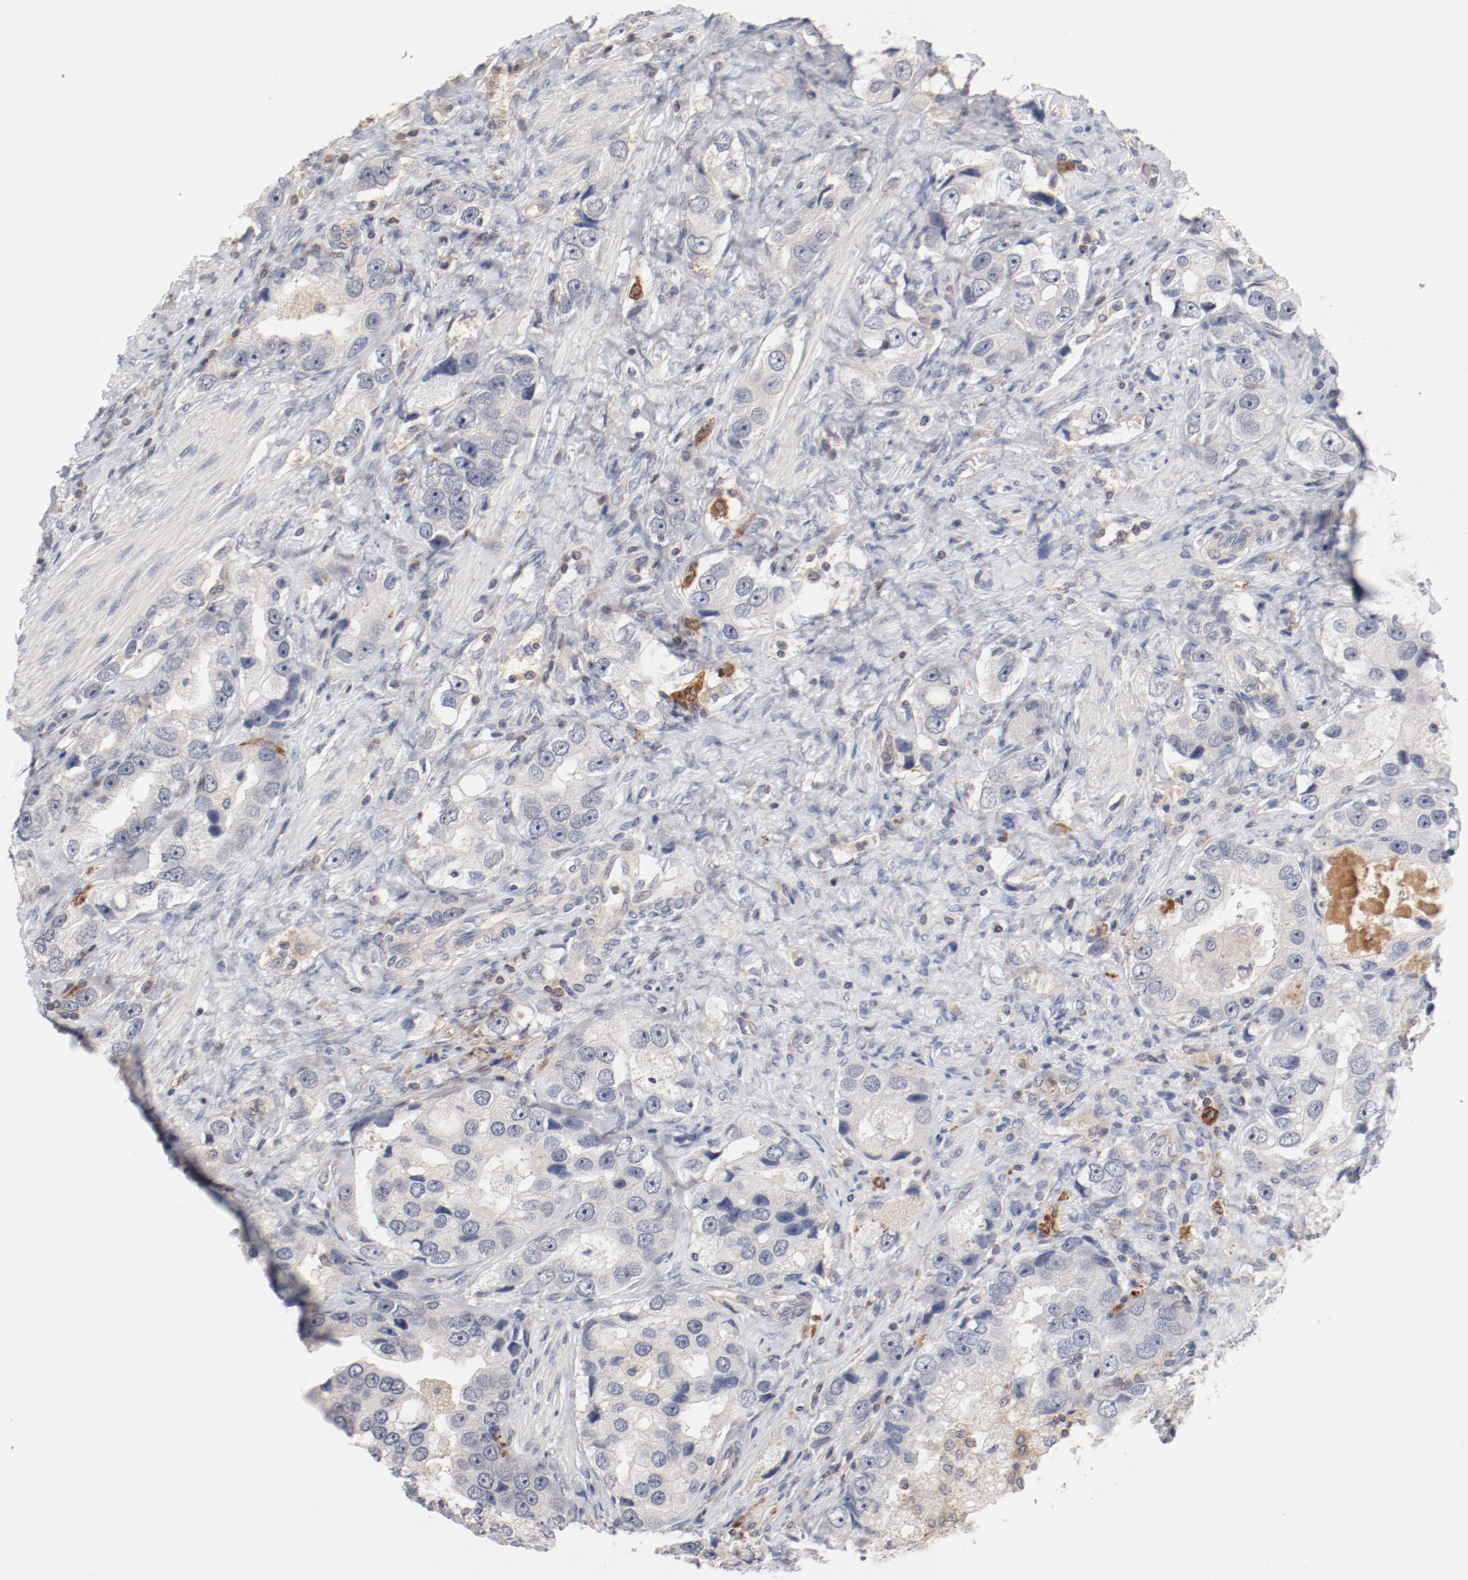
{"staining": {"intensity": "negative", "quantity": "none", "location": "none"}, "tissue": "prostate cancer", "cell_type": "Tumor cells", "image_type": "cancer", "snomed": [{"axis": "morphology", "description": "Adenocarcinoma, High grade"}, {"axis": "topography", "description": "Prostate"}], "caption": "Immunohistochemistry micrograph of neoplastic tissue: human prostate cancer stained with DAB reveals no significant protein positivity in tumor cells.", "gene": "CBL", "patient": {"sex": "male", "age": 63}}